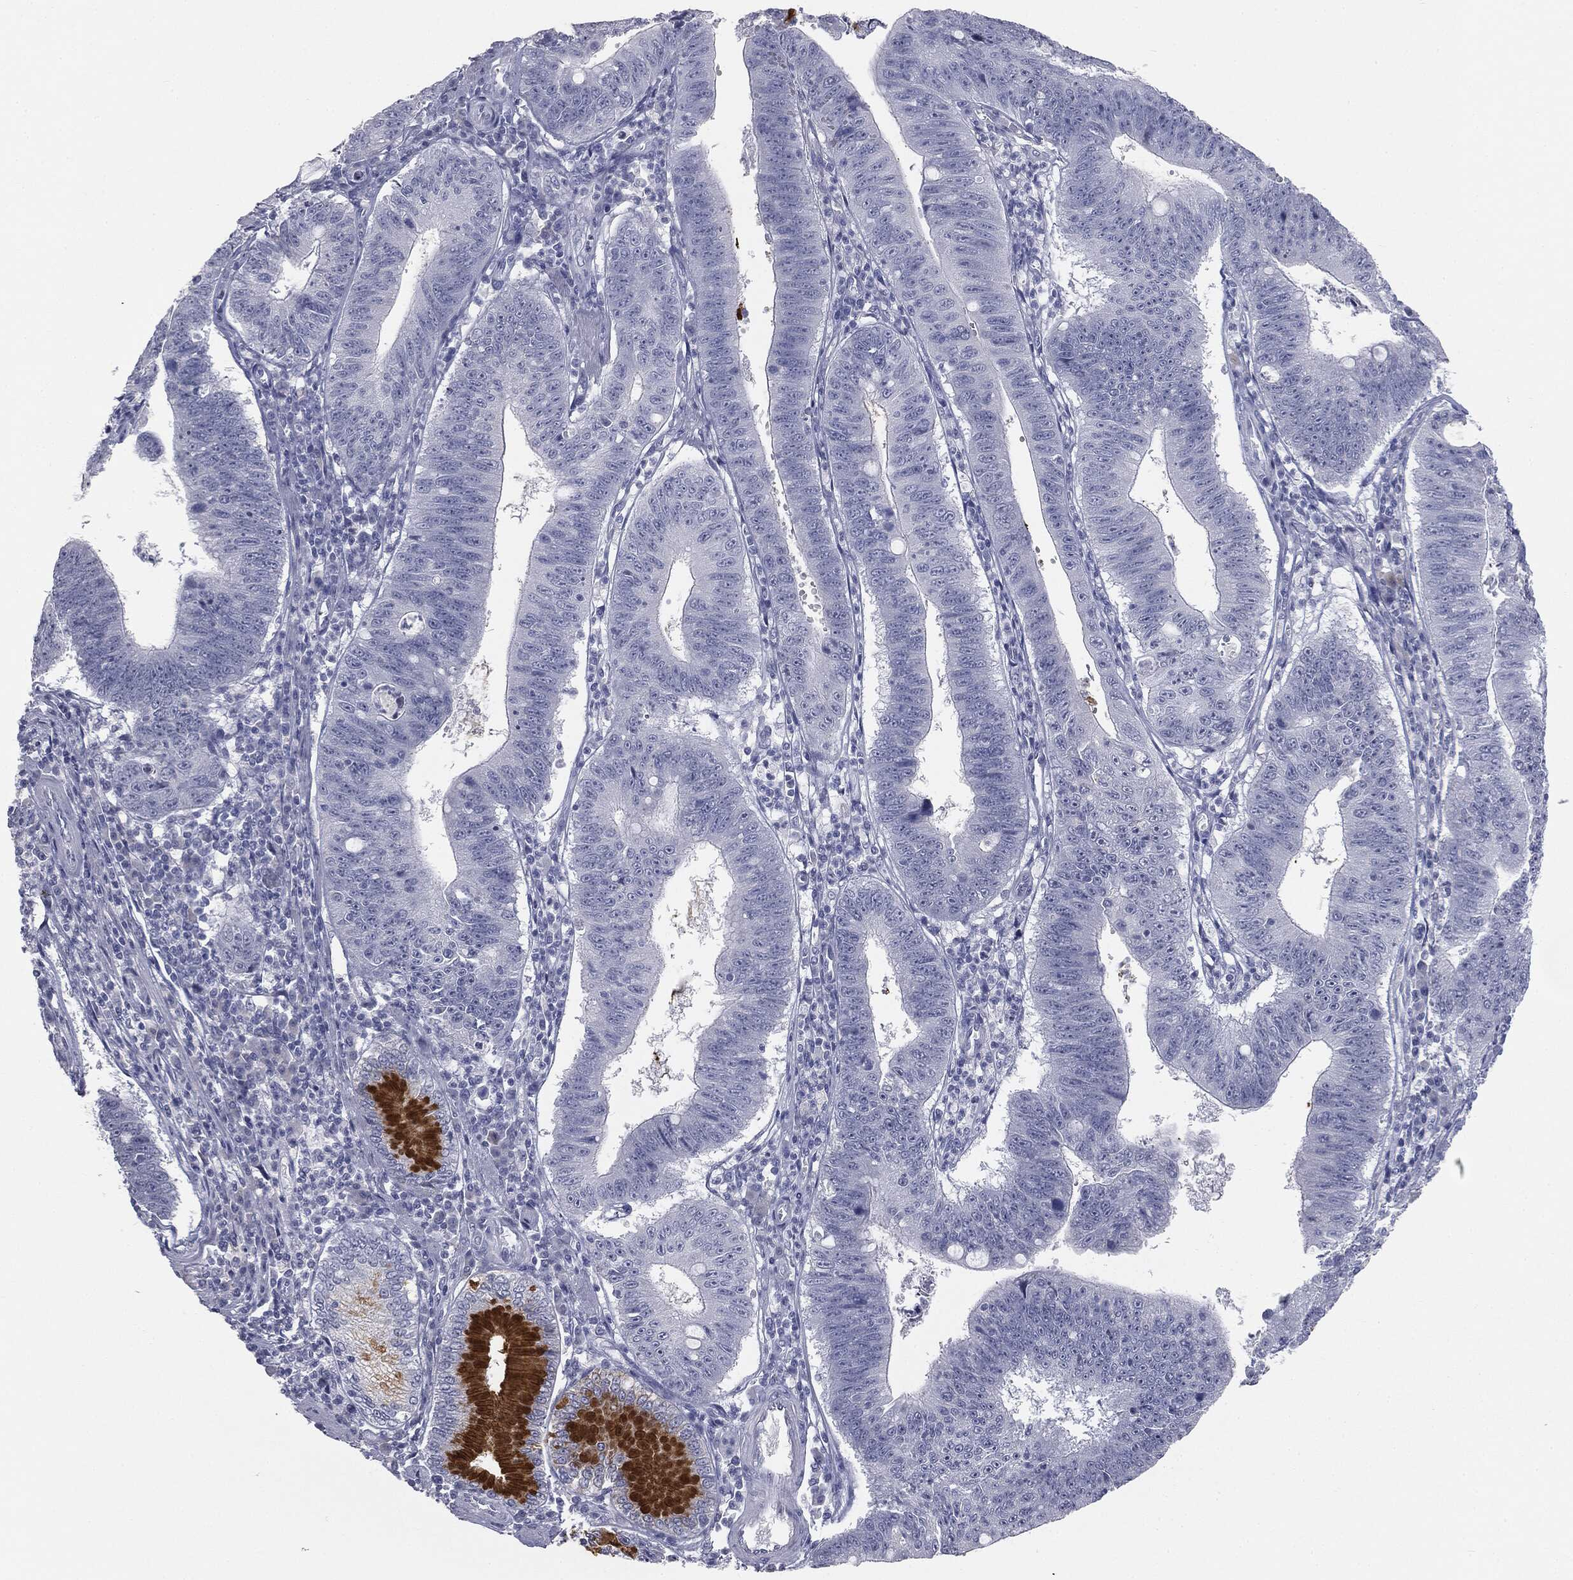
{"staining": {"intensity": "strong", "quantity": "<25%", "location": "cytoplasmic/membranous"}, "tissue": "stomach cancer", "cell_type": "Tumor cells", "image_type": "cancer", "snomed": [{"axis": "morphology", "description": "Adenocarcinoma, NOS"}, {"axis": "topography", "description": "Stomach"}], "caption": "Stomach cancer stained with immunohistochemistry (IHC) exhibits strong cytoplasmic/membranous positivity in approximately <25% of tumor cells.", "gene": "MUC5AC", "patient": {"sex": "male", "age": 59}}